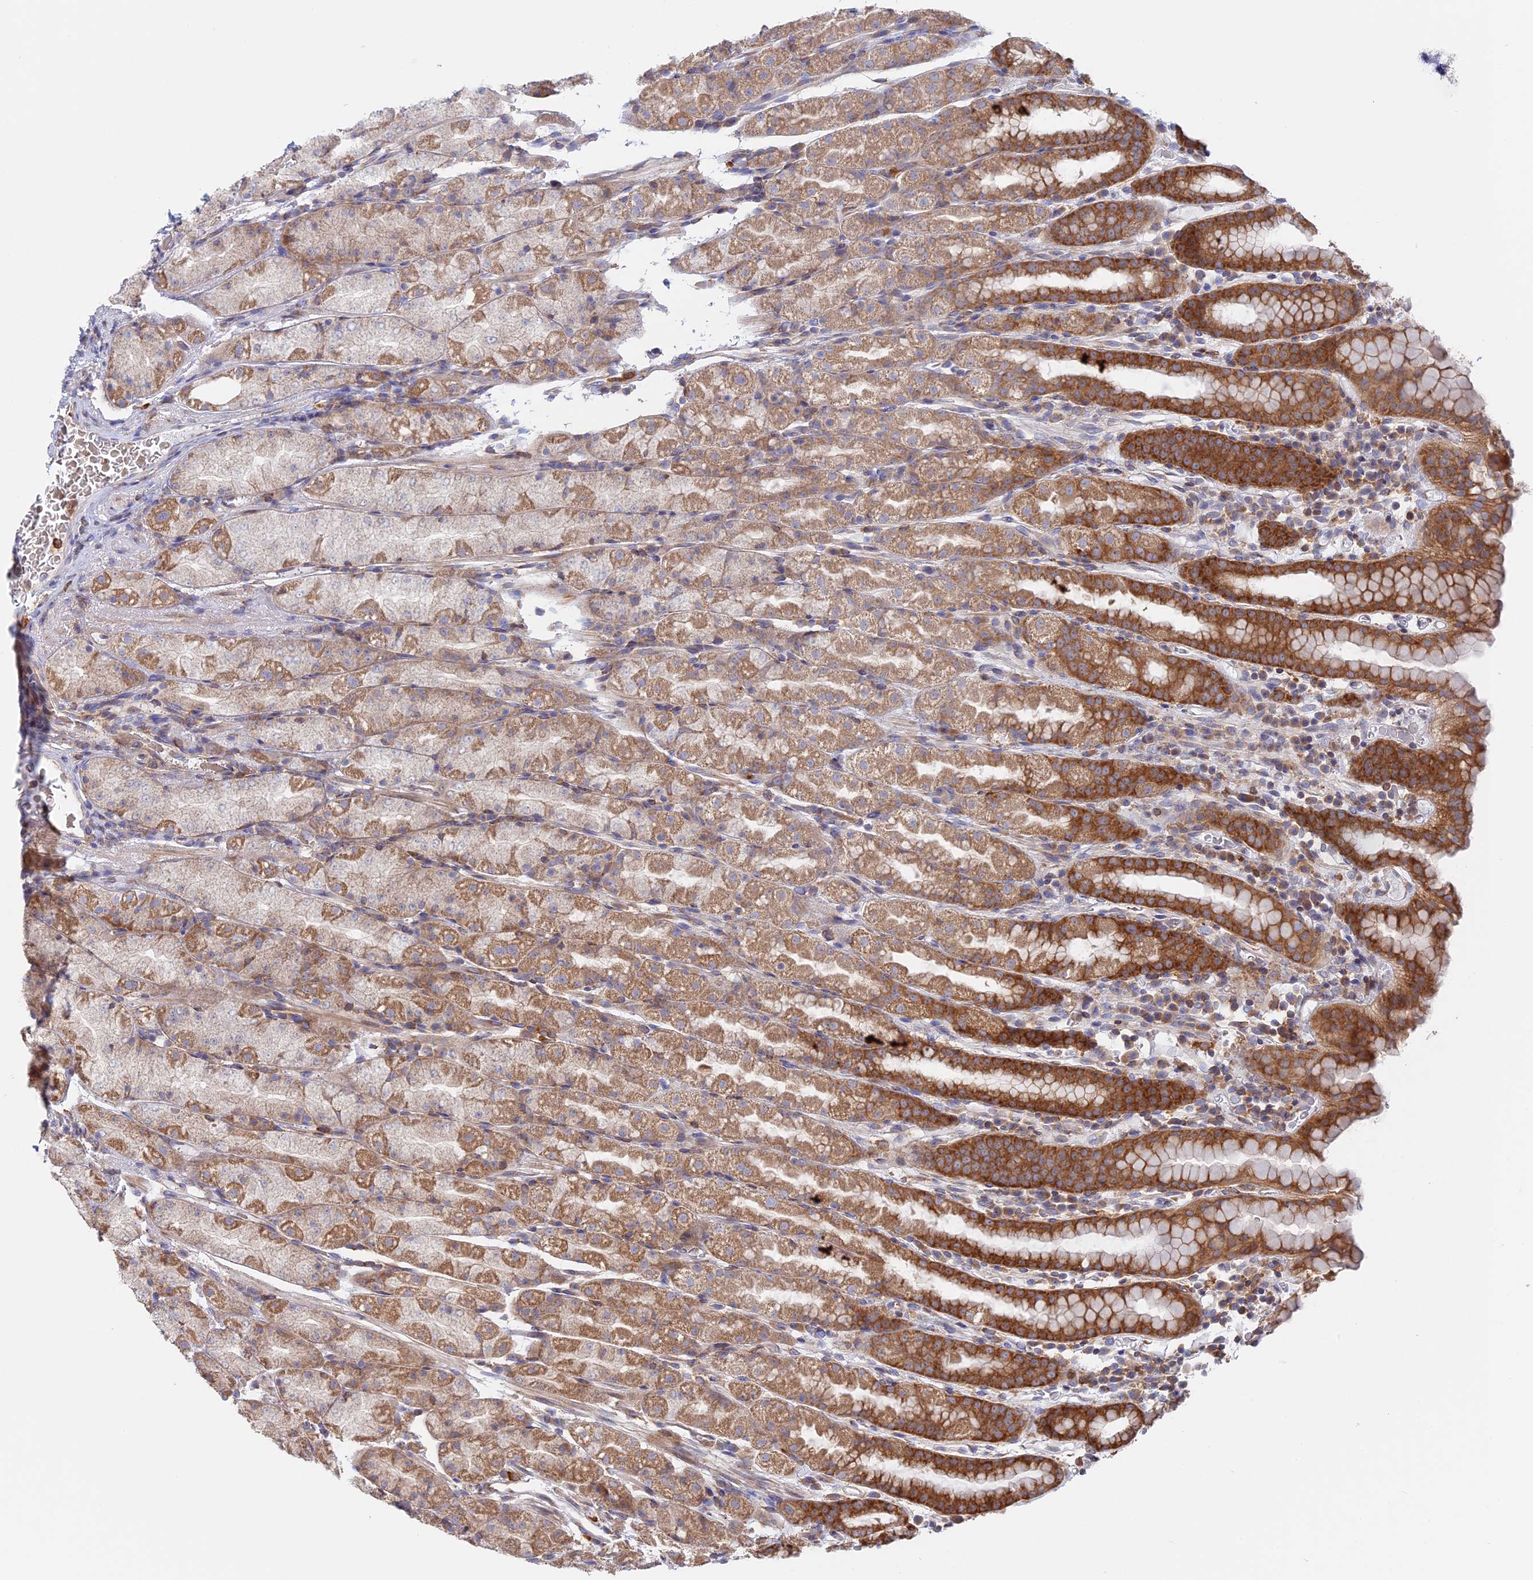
{"staining": {"intensity": "moderate", "quantity": ">75%", "location": "cytoplasmic/membranous"}, "tissue": "stomach", "cell_type": "Glandular cells", "image_type": "normal", "snomed": [{"axis": "morphology", "description": "Normal tissue, NOS"}, {"axis": "topography", "description": "Stomach, upper"}, {"axis": "topography", "description": "Stomach, lower"}, {"axis": "topography", "description": "Small intestine"}], "caption": "Stomach stained with a brown dye displays moderate cytoplasmic/membranous positive staining in approximately >75% of glandular cells.", "gene": "GMIP", "patient": {"sex": "male", "age": 68}}